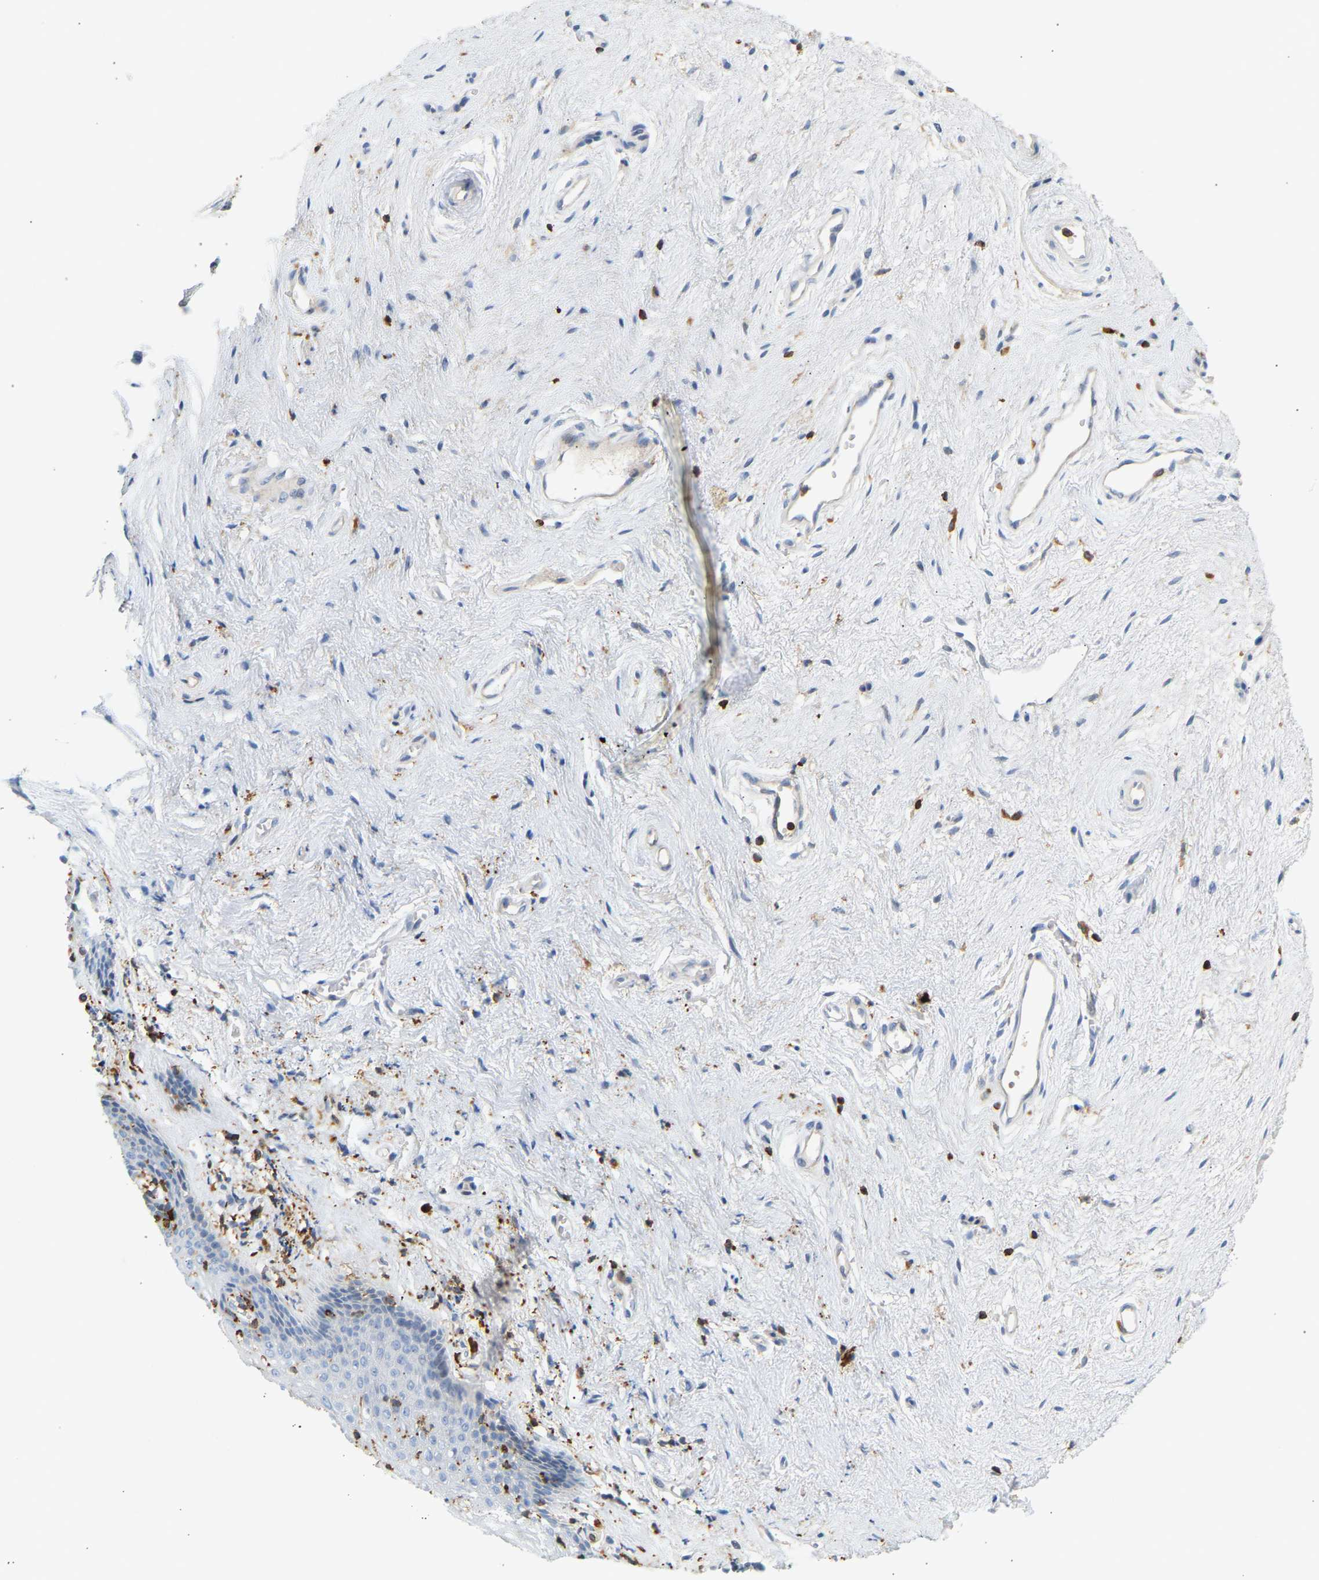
{"staining": {"intensity": "negative", "quantity": "none", "location": "none"}, "tissue": "vagina", "cell_type": "Squamous epithelial cells", "image_type": "normal", "snomed": [{"axis": "morphology", "description": "Normal tissue, NOS"}, {"axis": "topography", "description": "Vagina"}], "caption": "This is a histopathology image of immunohistochemistry staining of unremarkable vagina, which shows no positivity in squamous epithelial cells.", "gene": "FNBP1", "patient": {"sex": "female", "age": 44}}